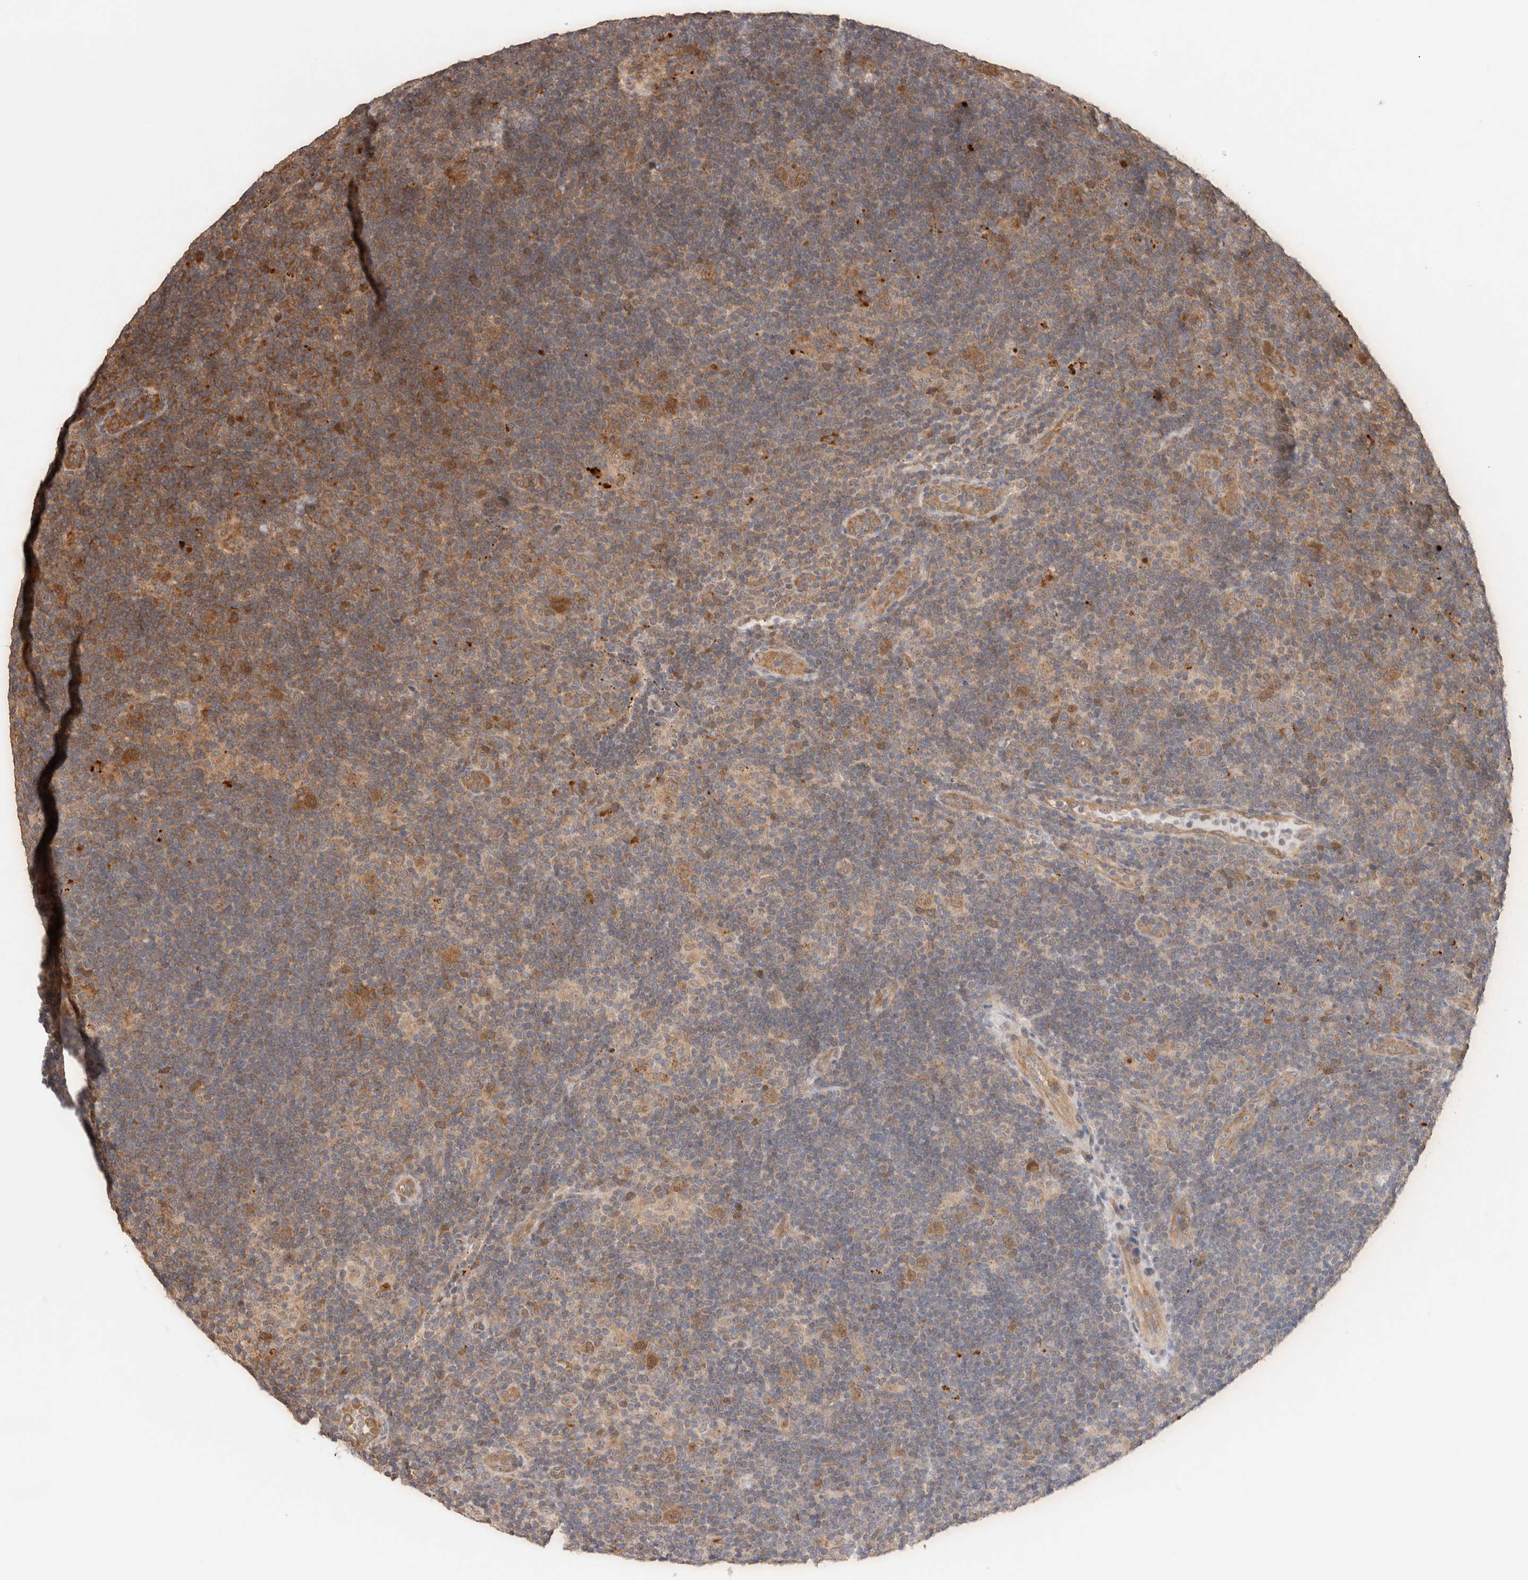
{"staining": {"intensity": "moderate", "quantity": ">75%", "location": "cytoplasmic/membranous"}, "tissue": "lymphoma", "cell_type": "Tumor cells", "image_type": "cancer", "snomed": [{"axis": "morphology", "description": "Hodgkin's disease, NOS"}, {"axis": "topography", "description": "Lymph node"}], "caption": "High-power microscopy captured an immunohistochemistry (IHC) image of Hodgkin's disease, revealing moderate cytoplasmic/membranous staining in about >75% of tumor cells.", "gene": "ACTL9", "patient": {"sex": "female", "age": 57}}